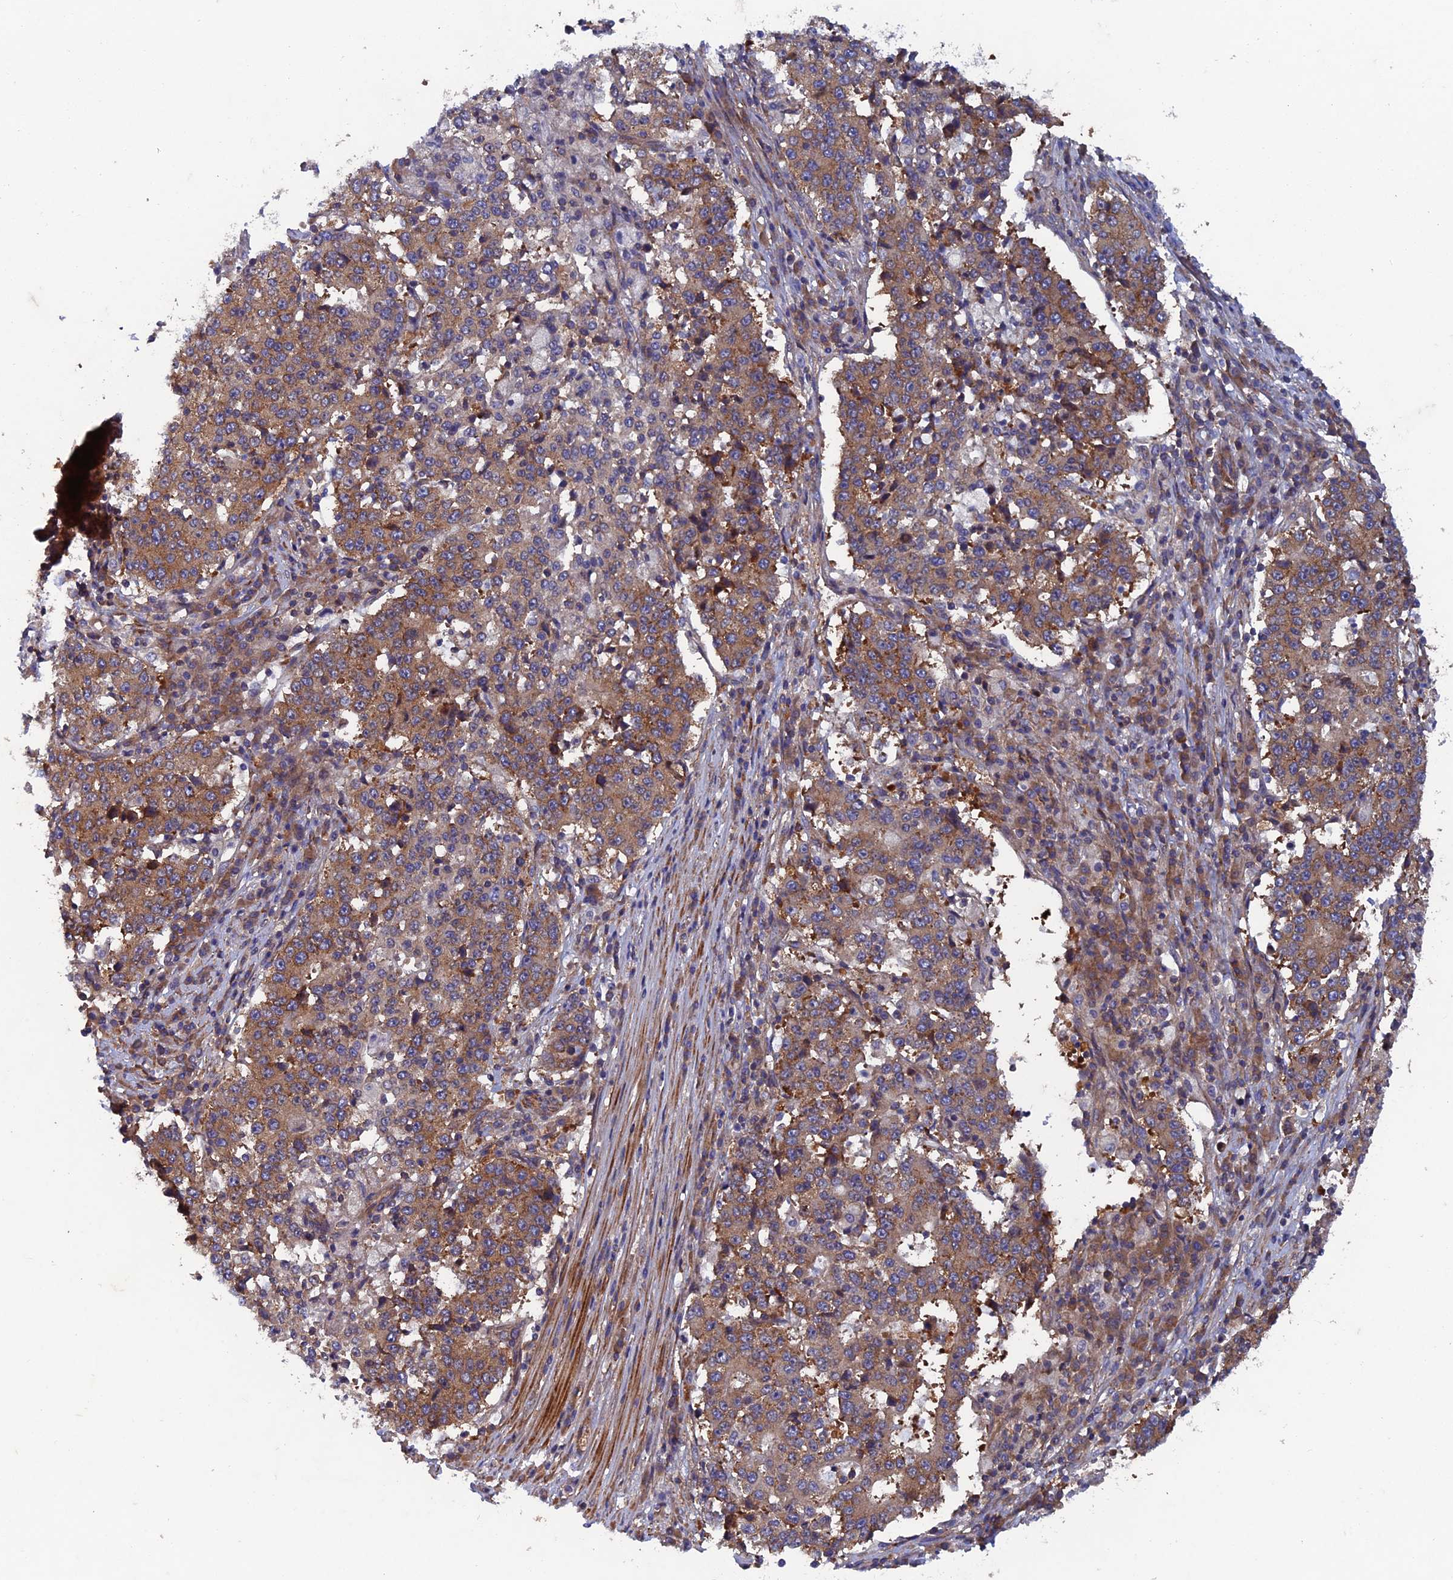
{"staining": {"intensity": "moderate", "quantity": ">75%", "location": "cytoplasmic/membranous"}, "tissue": "stomach cancer", "cell_type": "Tumor cells", "image_type": "cancer", "snomed": [{"axis": "morphology", "description": "Adenocarcinoma, NOS"}, {"axis": "topography", "description": "Stomach"}], "caption": "This photomicrograph displays IHC staining of human adenocarcinoma (stomach), with medium moderate cytoplasmic/membranous staining in about >75% of tumor cells.", "gene": "NCAPG", "patient": {"sex": "male", "age": 59}}